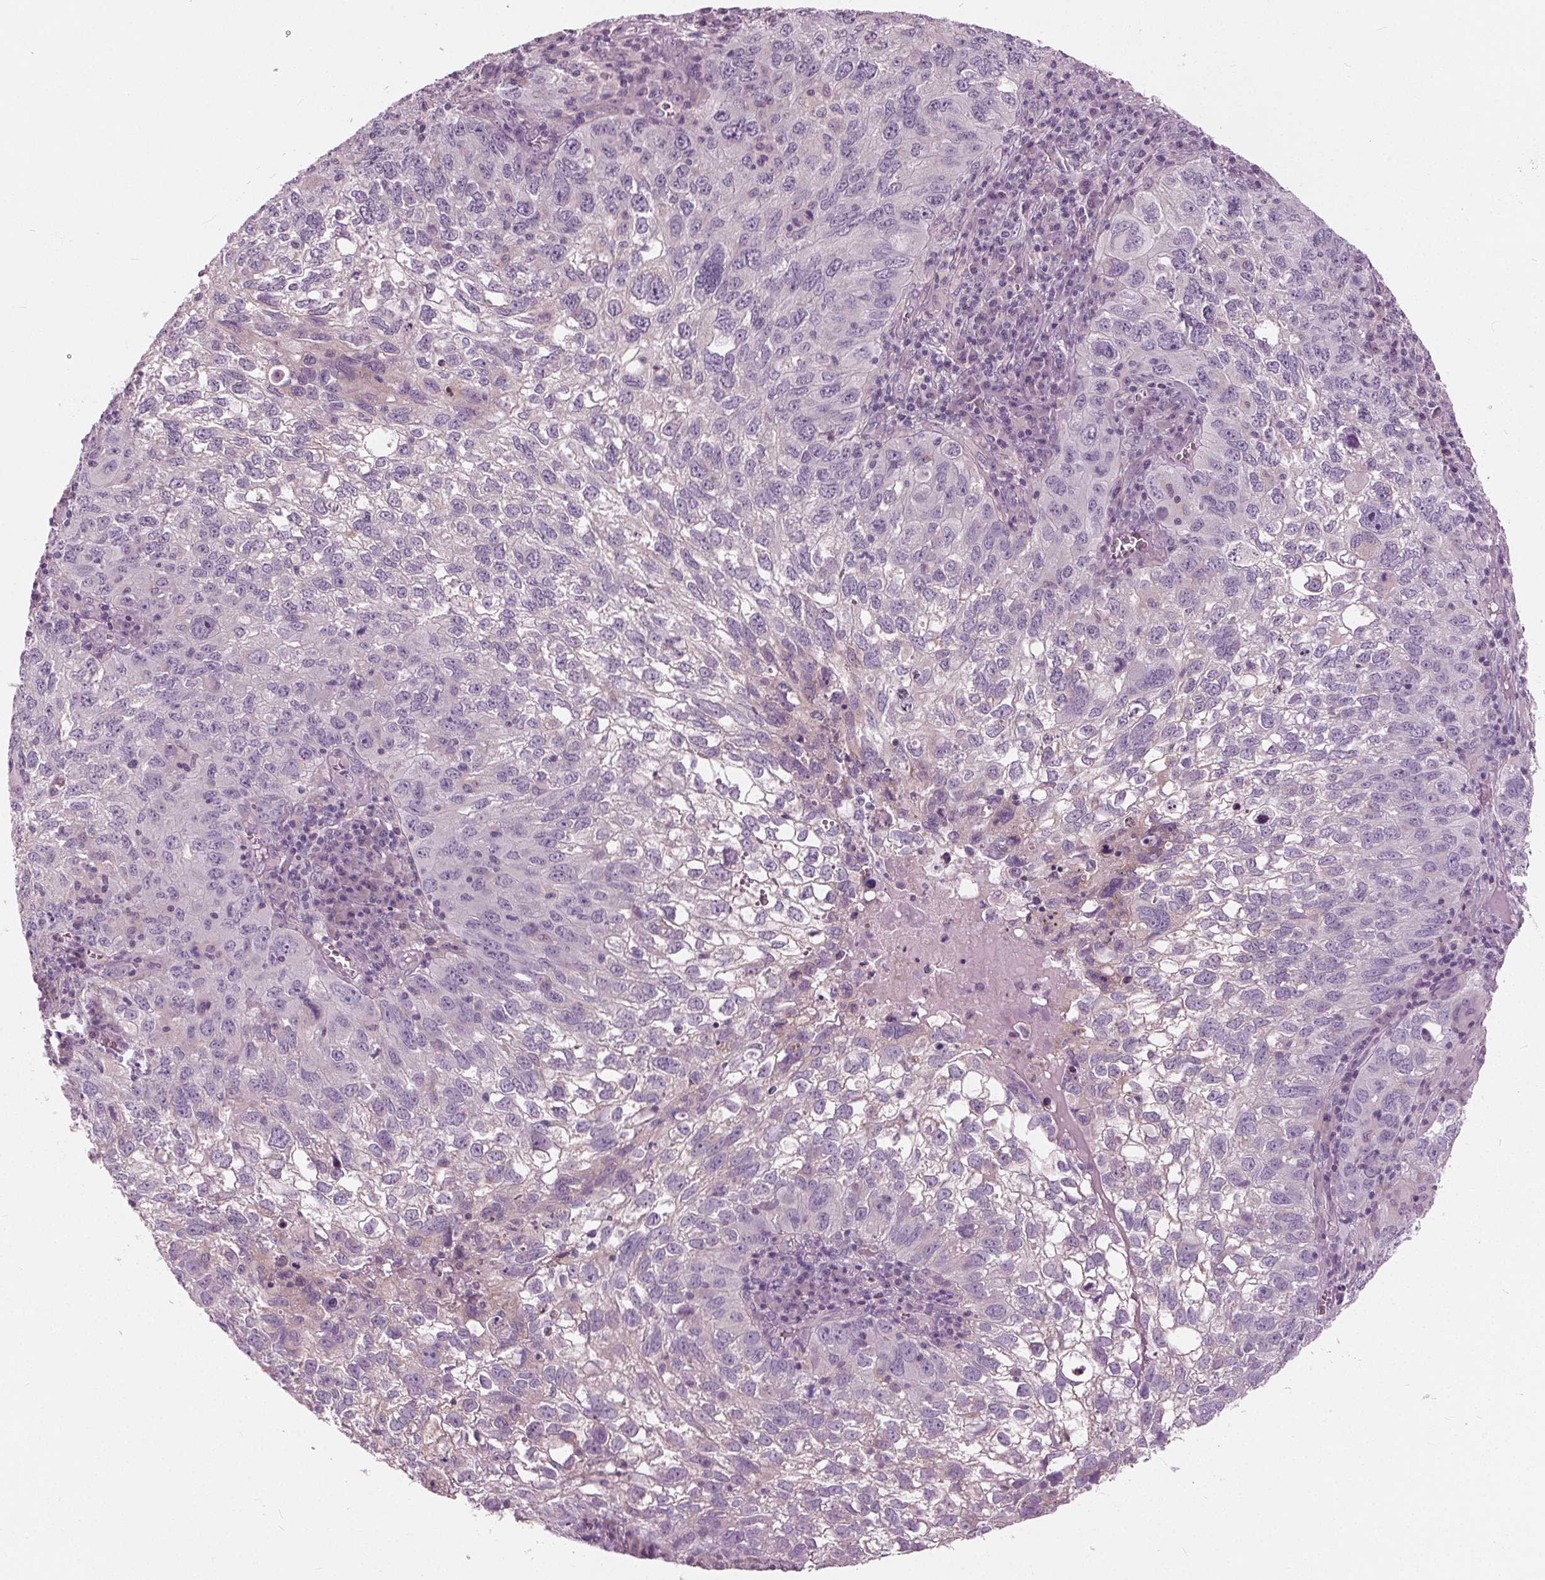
{"staining": {"intensity": "negative", "quantity": "none", "location": "none"}, "tissue": "cervical cancer", "cell_type": "Tumor cells", "image_type": "cancer", "snomed": [{"axis": "morphology", "description": "Squamous cell carcinoma, NOS"}, {"axis": "topography", "description": "Cervix"}], "caption": "Human cervical cancer (squamous cell carcinoma) stained for a protein using IHC reveals no expression in tumor cells.", "gene": "LHFPL7", "patient": {"sex": "female", "age": 55}}